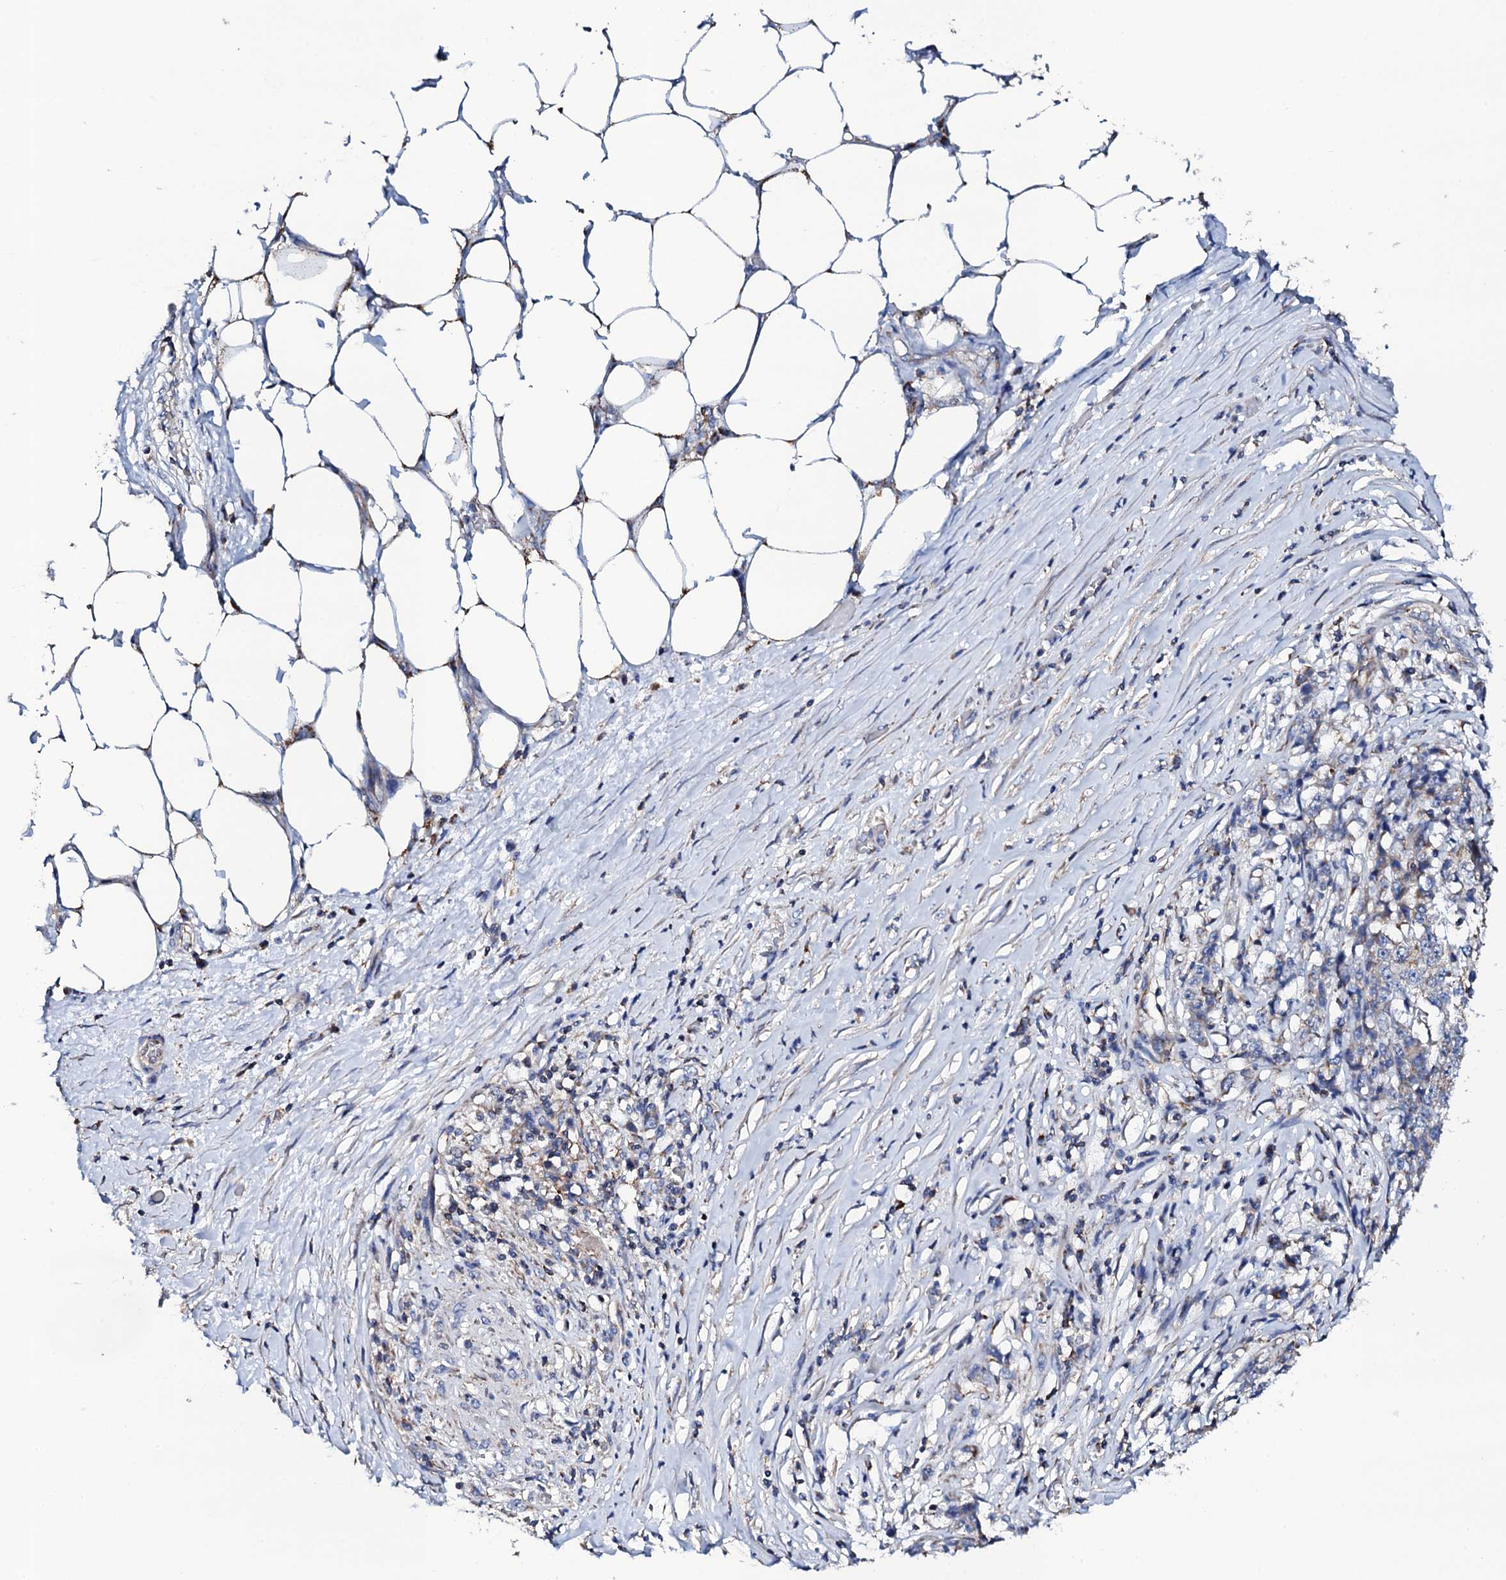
{"staining": {"intensity": "moderate", "quantity": "<25%", "location": "cytoplasmic/membranous"}, "tissue": "stomach cancer", "cell_type": "Tumor cells", "image_type": "cancer", "snomed": [{"axis": "morphology", "description": "Adenocarcinoma, NOS"}, {"axis": "topography", "description": "Stomach"}], "caption": "High-magnification brightfield microscopy of stomach adenocarcinoma stained with DAB (3,3'-diaminobenzidine) (brown) and counterstained with hematoxylin (blue). tumor cells exhibit moderate cytoplasmic/membranous staining is seen in about<25% of cells.", "gene": "TCAF2", "patient": {"sex": "male", "age": 59}}